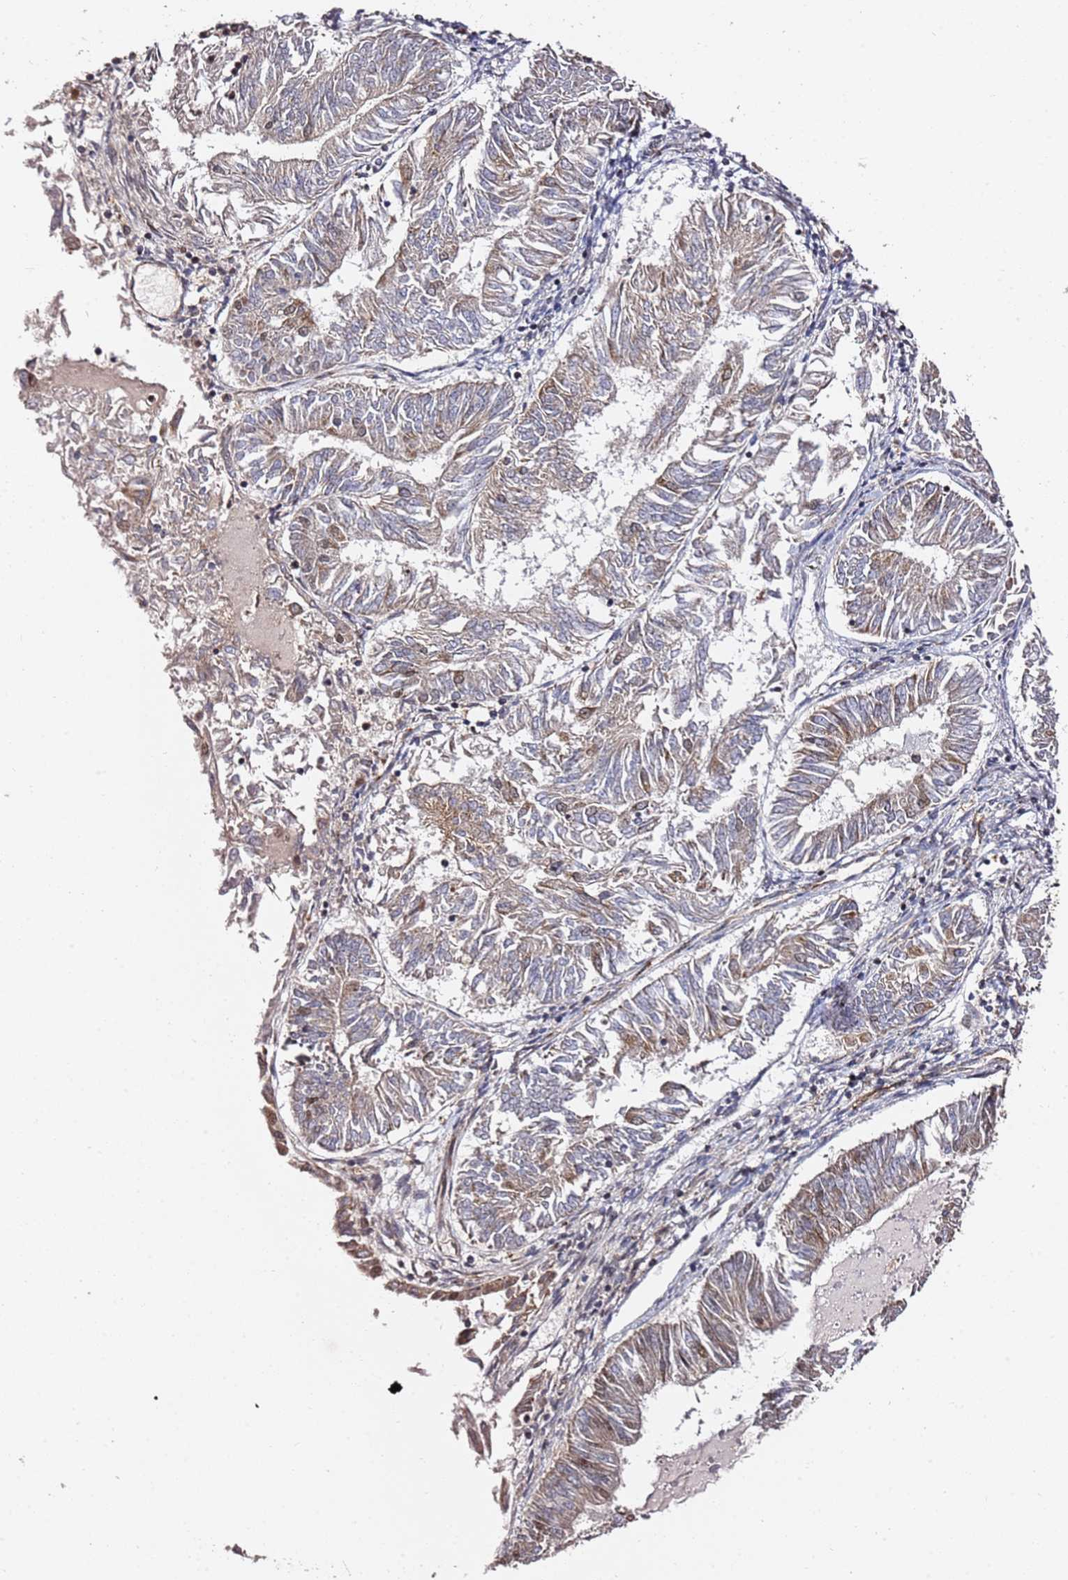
{"staining": {"intensity": "moderate", "quantity": "25%-75%", "location": "cytoplasmic/membranous"}, "tissue": "endometrial cancer", "cell_type": "Tumor cells", "image_type": "cancer", "snomed": [{"axis": "morphology", "description": "Adenocarcinoma, NOS"}, {"axis": "topography", "description": "Endometrium"}], "caption": "An image of adenocarcinoma (endometrial) stained for a protein reveals moderate cytoplasmic/membranous brown staining in tumor cells. The protein is stained brown, and the nuclei are stained in blue (DAB IHC with brightfield microscopy, high magnification).", "gene": "TP53AIP1", "patient": {"sex": "female", "age": 58}}